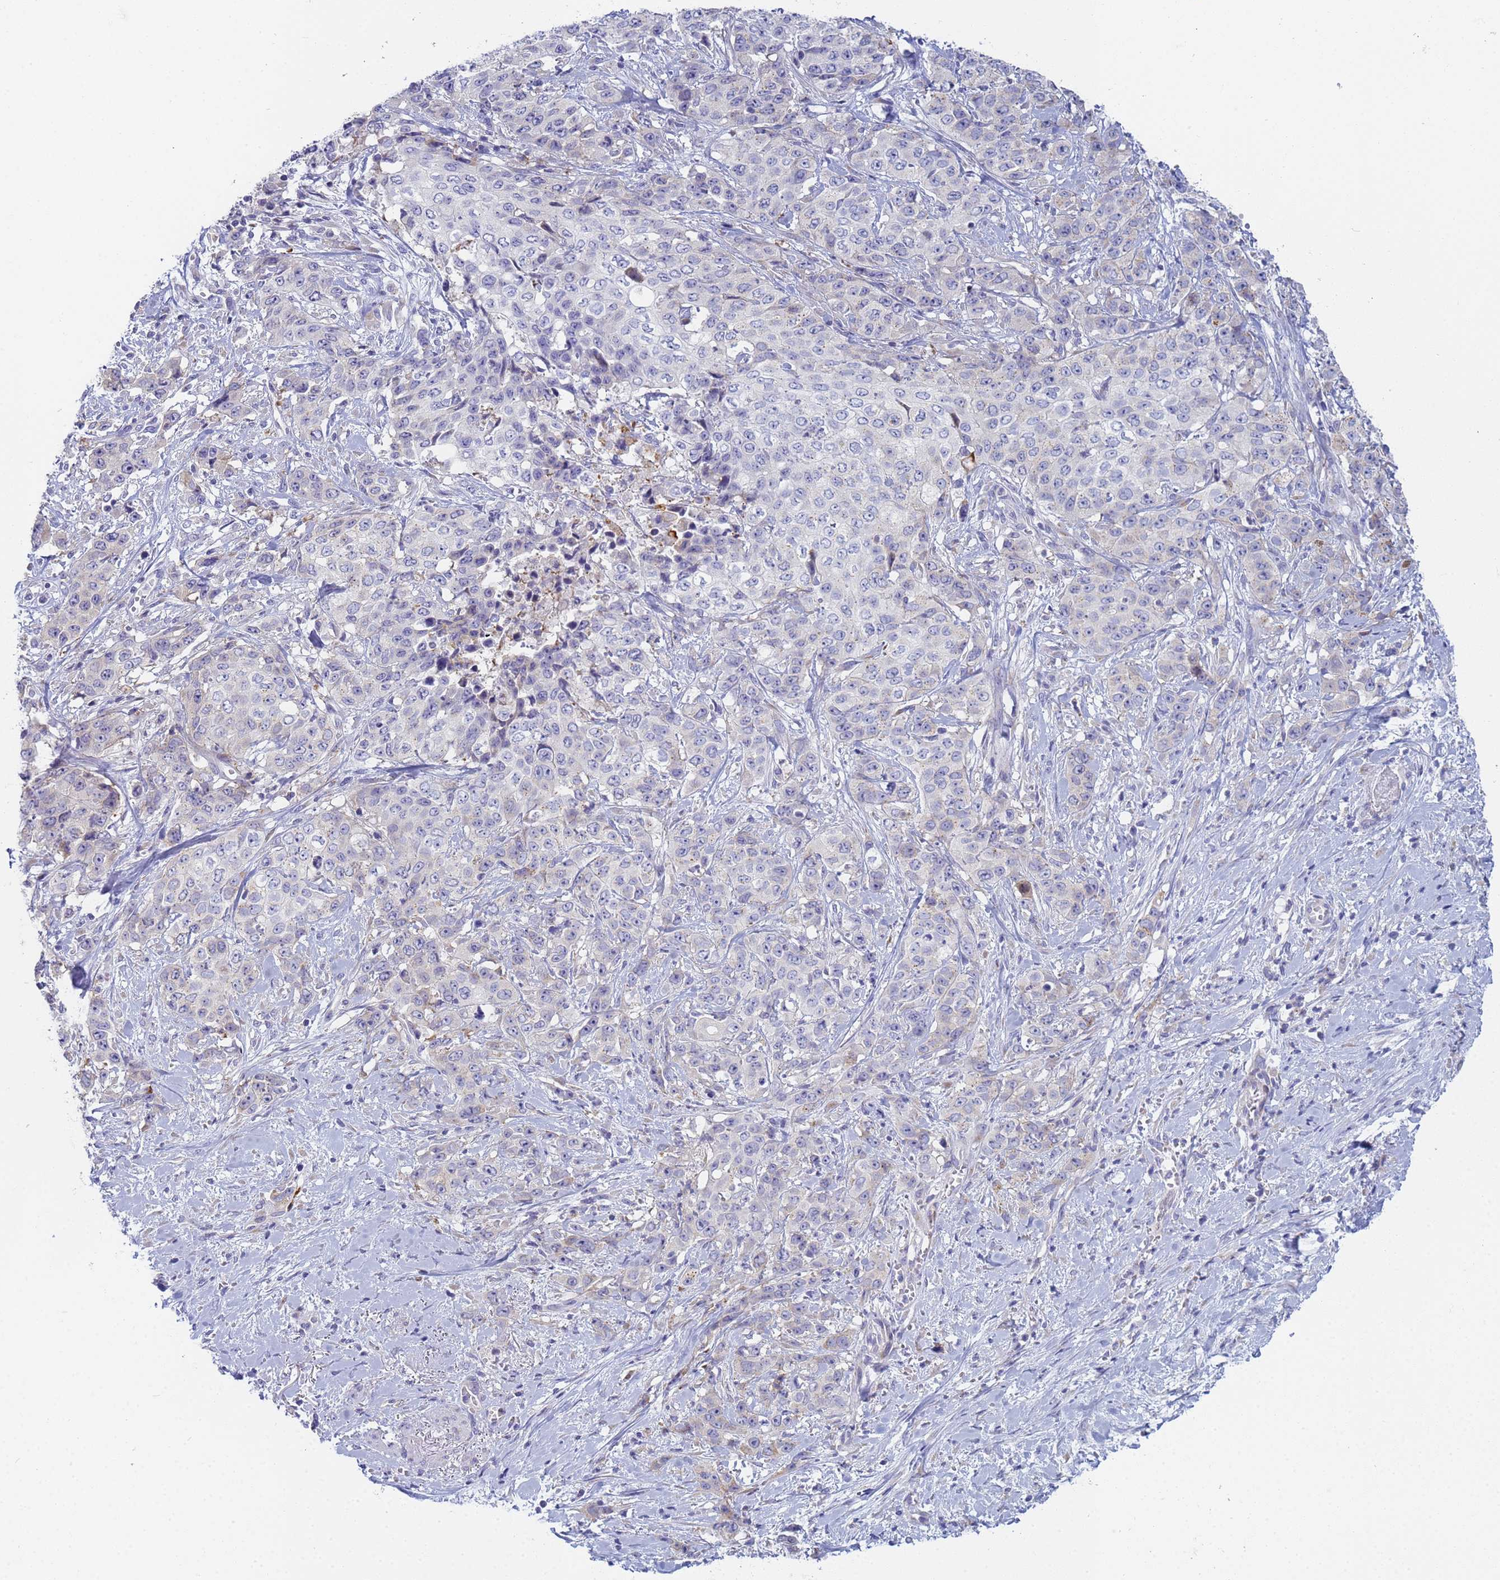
{"staining": {"intensity": "negative", "quantity": "none", "location": "none"}, "tissue": "stomach cancer", "cell_type": "Tumor cells", "image_type": "cancer", "snomed": [{"axis": "morphology", "description": "Adenocarcinoma, NOS"}, {"axis": "topography", "description": "Stomach, upper"}], "caption": "Protein analysis of stomach cancer shows no significant expression in tumor cells.", "gene": "CR1", "patient": {"sex": "male", "age": 62}}